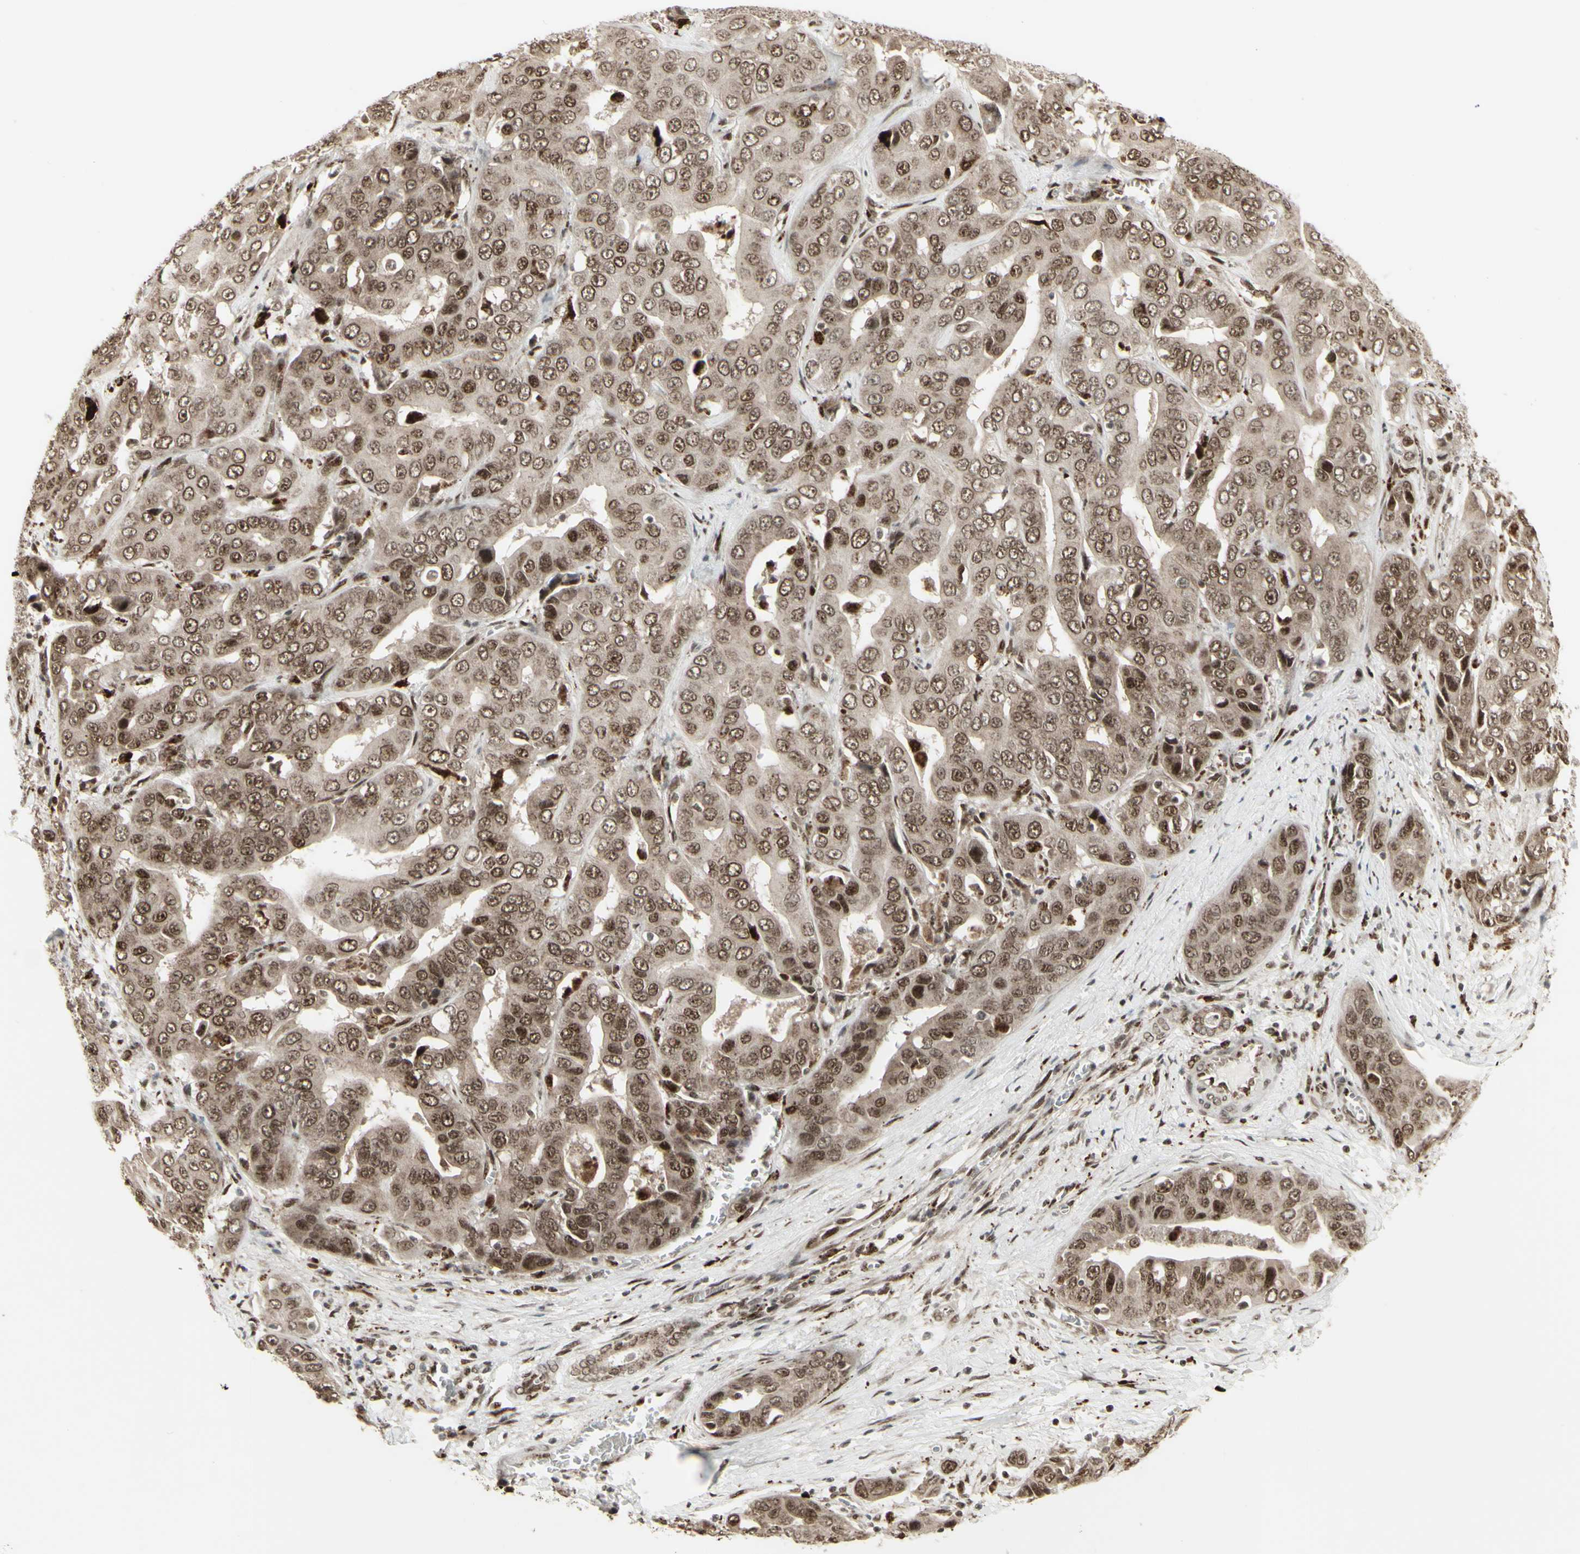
{"staining": {"intensity": "moderate", "quantity": ">75%", "location": "cytoplasmic/membranous,nuclear"}, "tissue": "liver cancer", "cell_type": "Tumor cells", "image_type": "cancer", "snomed": [{"axis": "morphology", "description": "Cholangiocarcinoma"}, {"axis": "topography", "description": "Liver"}], "caption": "DAB (3,3'-diaminobenzidine) immunohistochemical staining of liver cancer (cholangiocarcinoma) exhibits moderate cytoplasmic/membranous and nuclear protein positivity in about >75% of tumor cells.", "gene": "CBX1", "patient": {"sex": "female", "age": 52}}